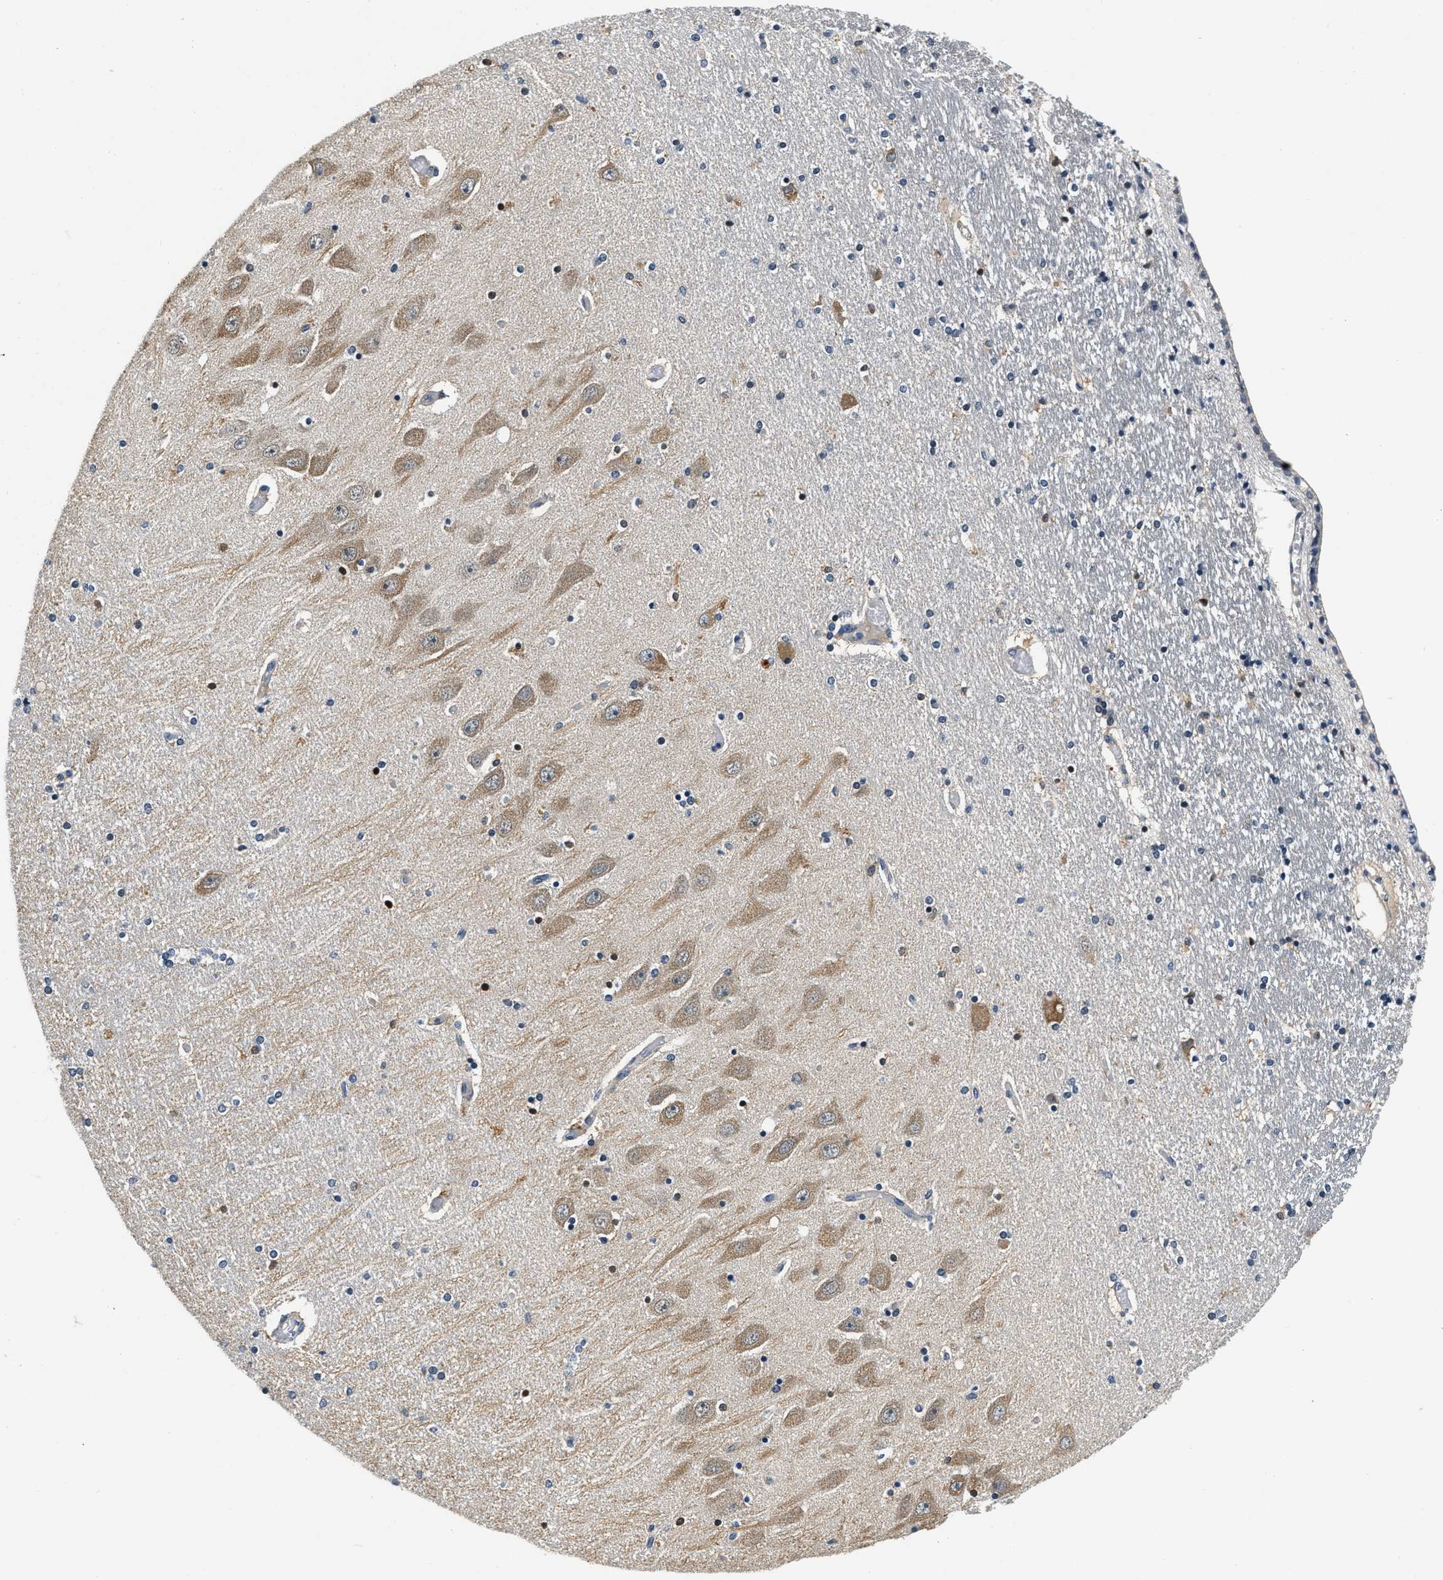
{"staining": {"intensity": "moderate", "quantity": "<25%", "location": "cytoplasmic/membranous"}, "tissue": "hippocampus", "cell_type": "Glial cells", "image_type": "normal", "snomed": [{"axis": "morphology", "description": "Normal tissue, NOS"}, {"axis": "topography", "description": "Hippocampus"}], "caption": "High-magnification brightfield microscopy of unremarkable hippocampus stained with DAB (brown) and counterstained with hematoxylin (blue). glial cells exhibit moderate cytoplasmic/membranous positivity is identified in about<25% of cells.", "gene": "YAE1", "patient": {"sex": "female", "age": 54}}